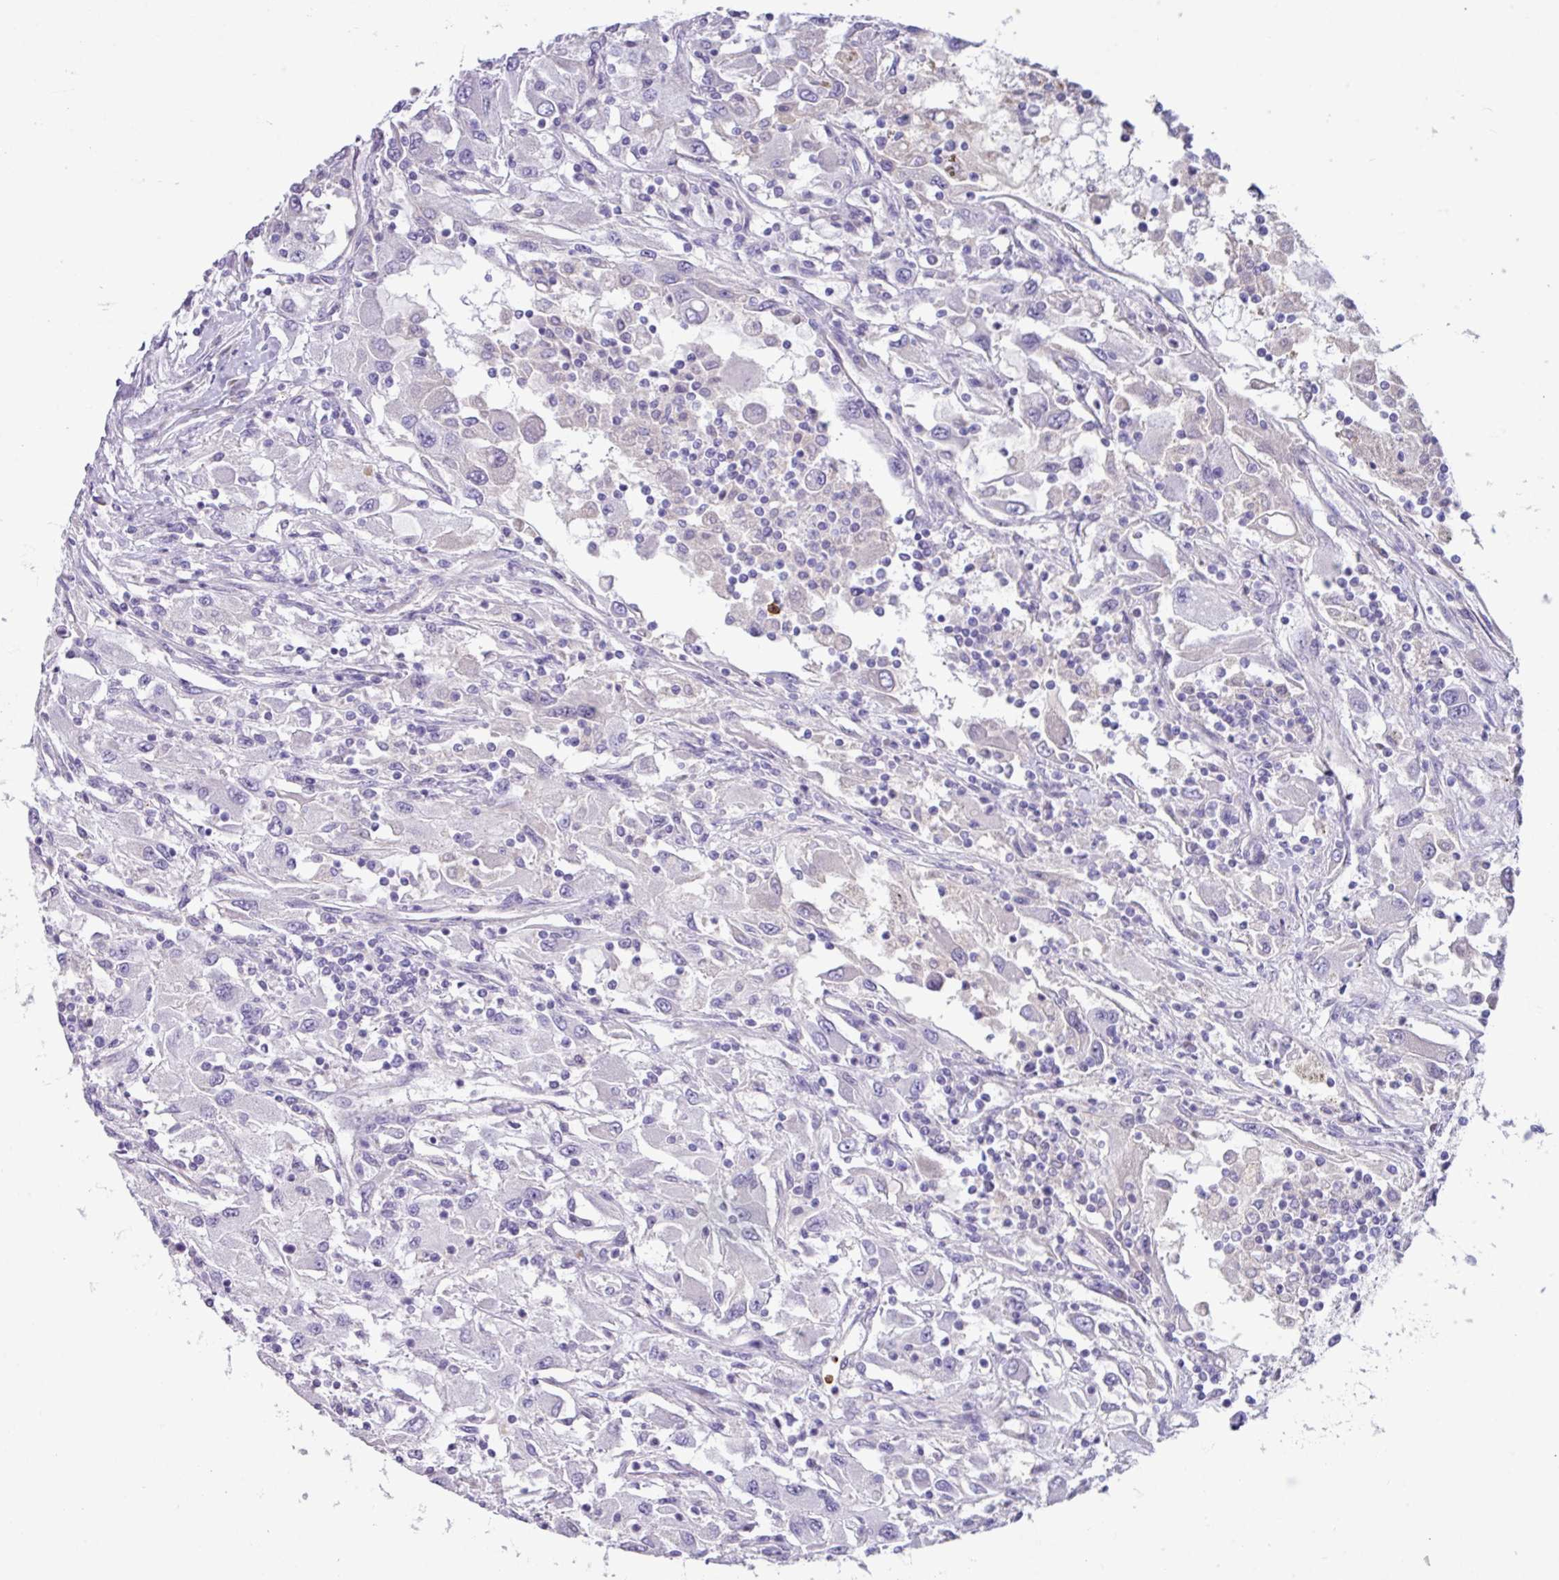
{"staining": {"intensity": "negative", "quantity": "none", "location": "none"}, "tissue": "renal cancer", "cell_type": "Tumor cells", "image_type": "cancer", "snomed": [{"axis": "morphology", "description": "Adenocarcinoma, NOS"}, {"axis": "topography", "description": "Kidney"}], "caption": "An immunohistochemistry (IHC) histopathology image of renal cancer (adenocarcinoma) is shown. There is no staining in tumor cells of renal cancer (adenocarcinoma). (DAB immunohistochemistry with hematoxylin counter stain).", "gene": "ZNF524", "patient": {"sex": "female", "age": 67}}